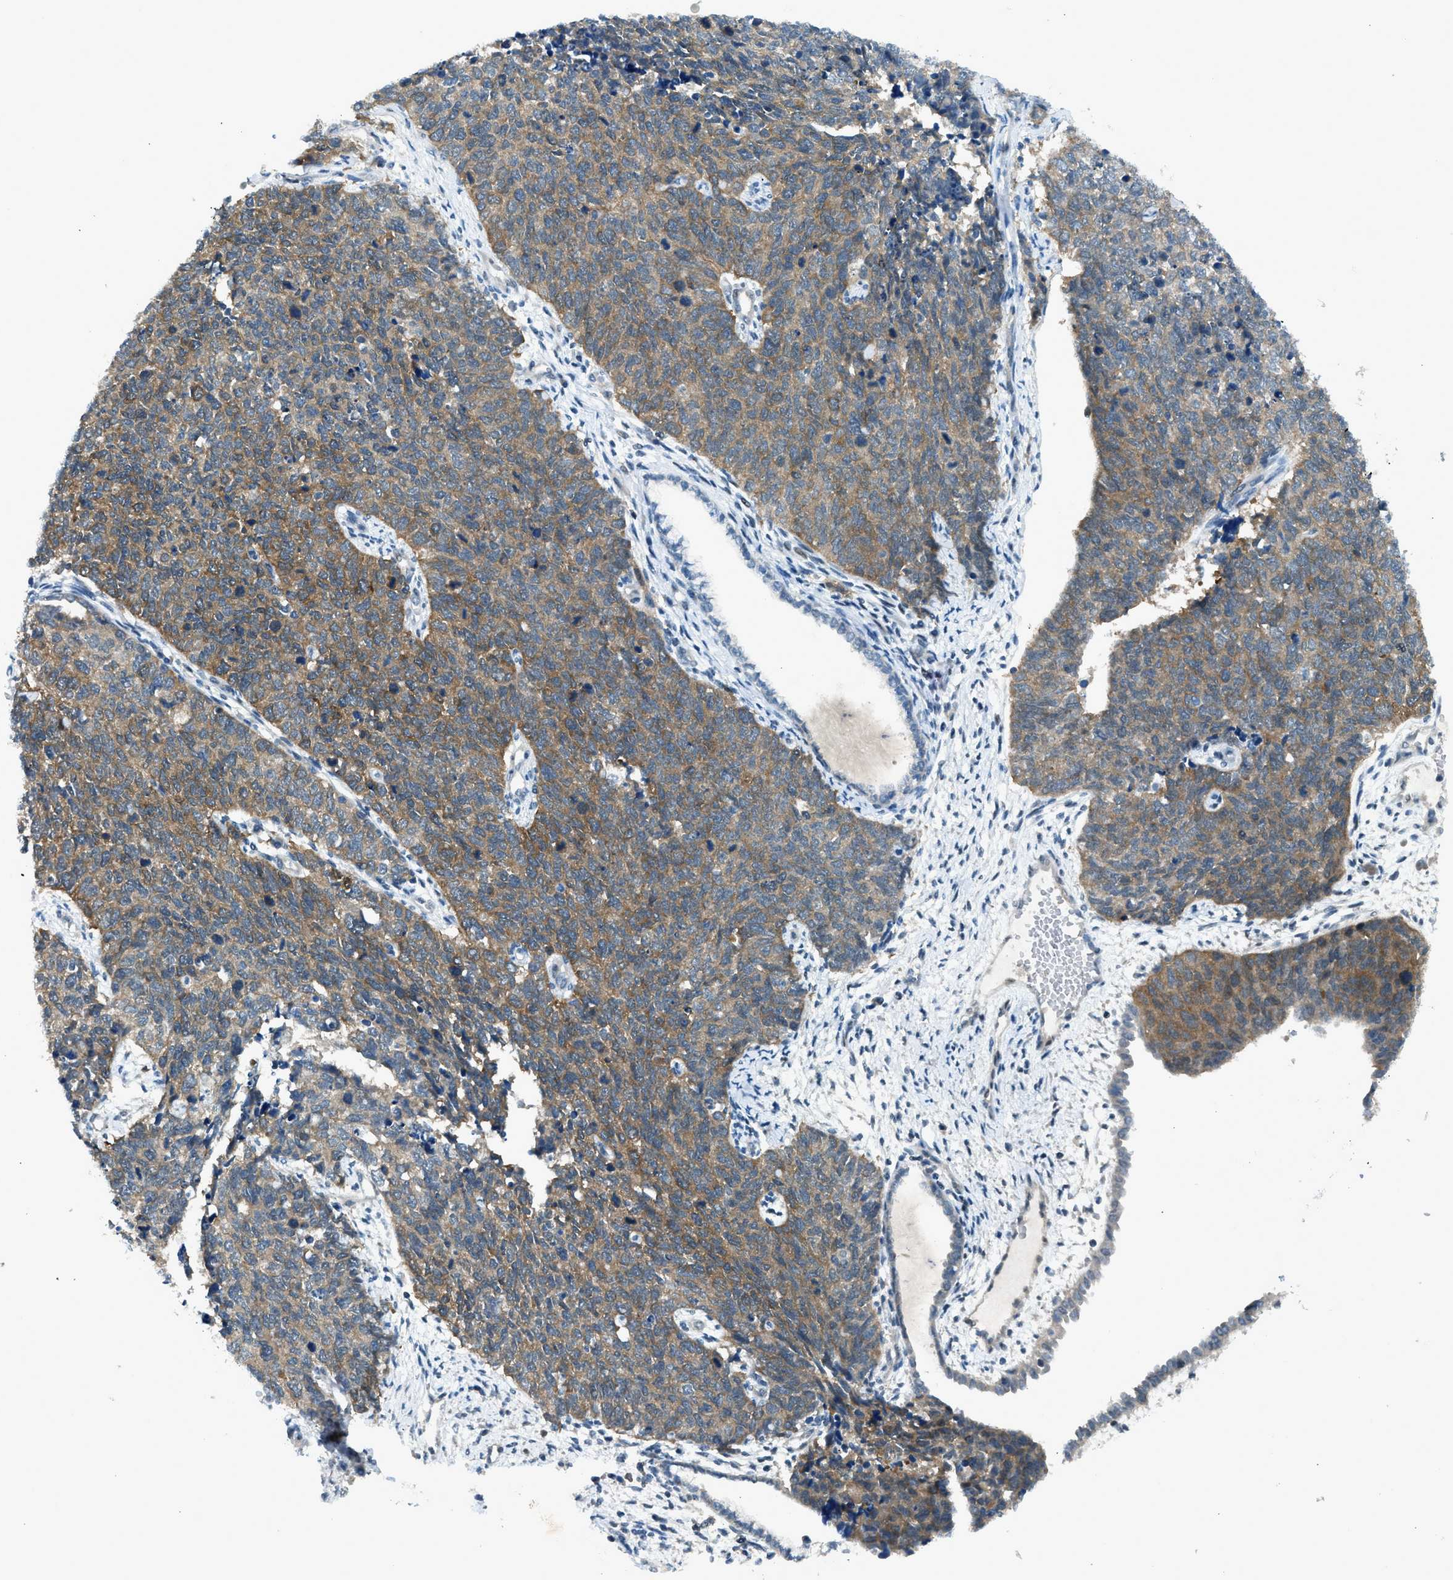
{"staining": {"intensity": "moderate", "quantity": ">75%", "location": "cytoplasmic/membranous"}, "tissue": "cervical cancer", "cell_type": "Tumor cells", "image_type": "cancer", "snomed": [{"axis": "morphology", "description": "Squamous cell carcinoma, NOS"}, {"axis": "topography", "description": "Cervix"}], "caption": "Squamous cell carcinoma (cervical) stained for a protein demonstrates moderate cytoplasmic/membranous positivity in tumor cells.", "gene": "LMLN", "patient": {"sex": "female", "age": 63}}